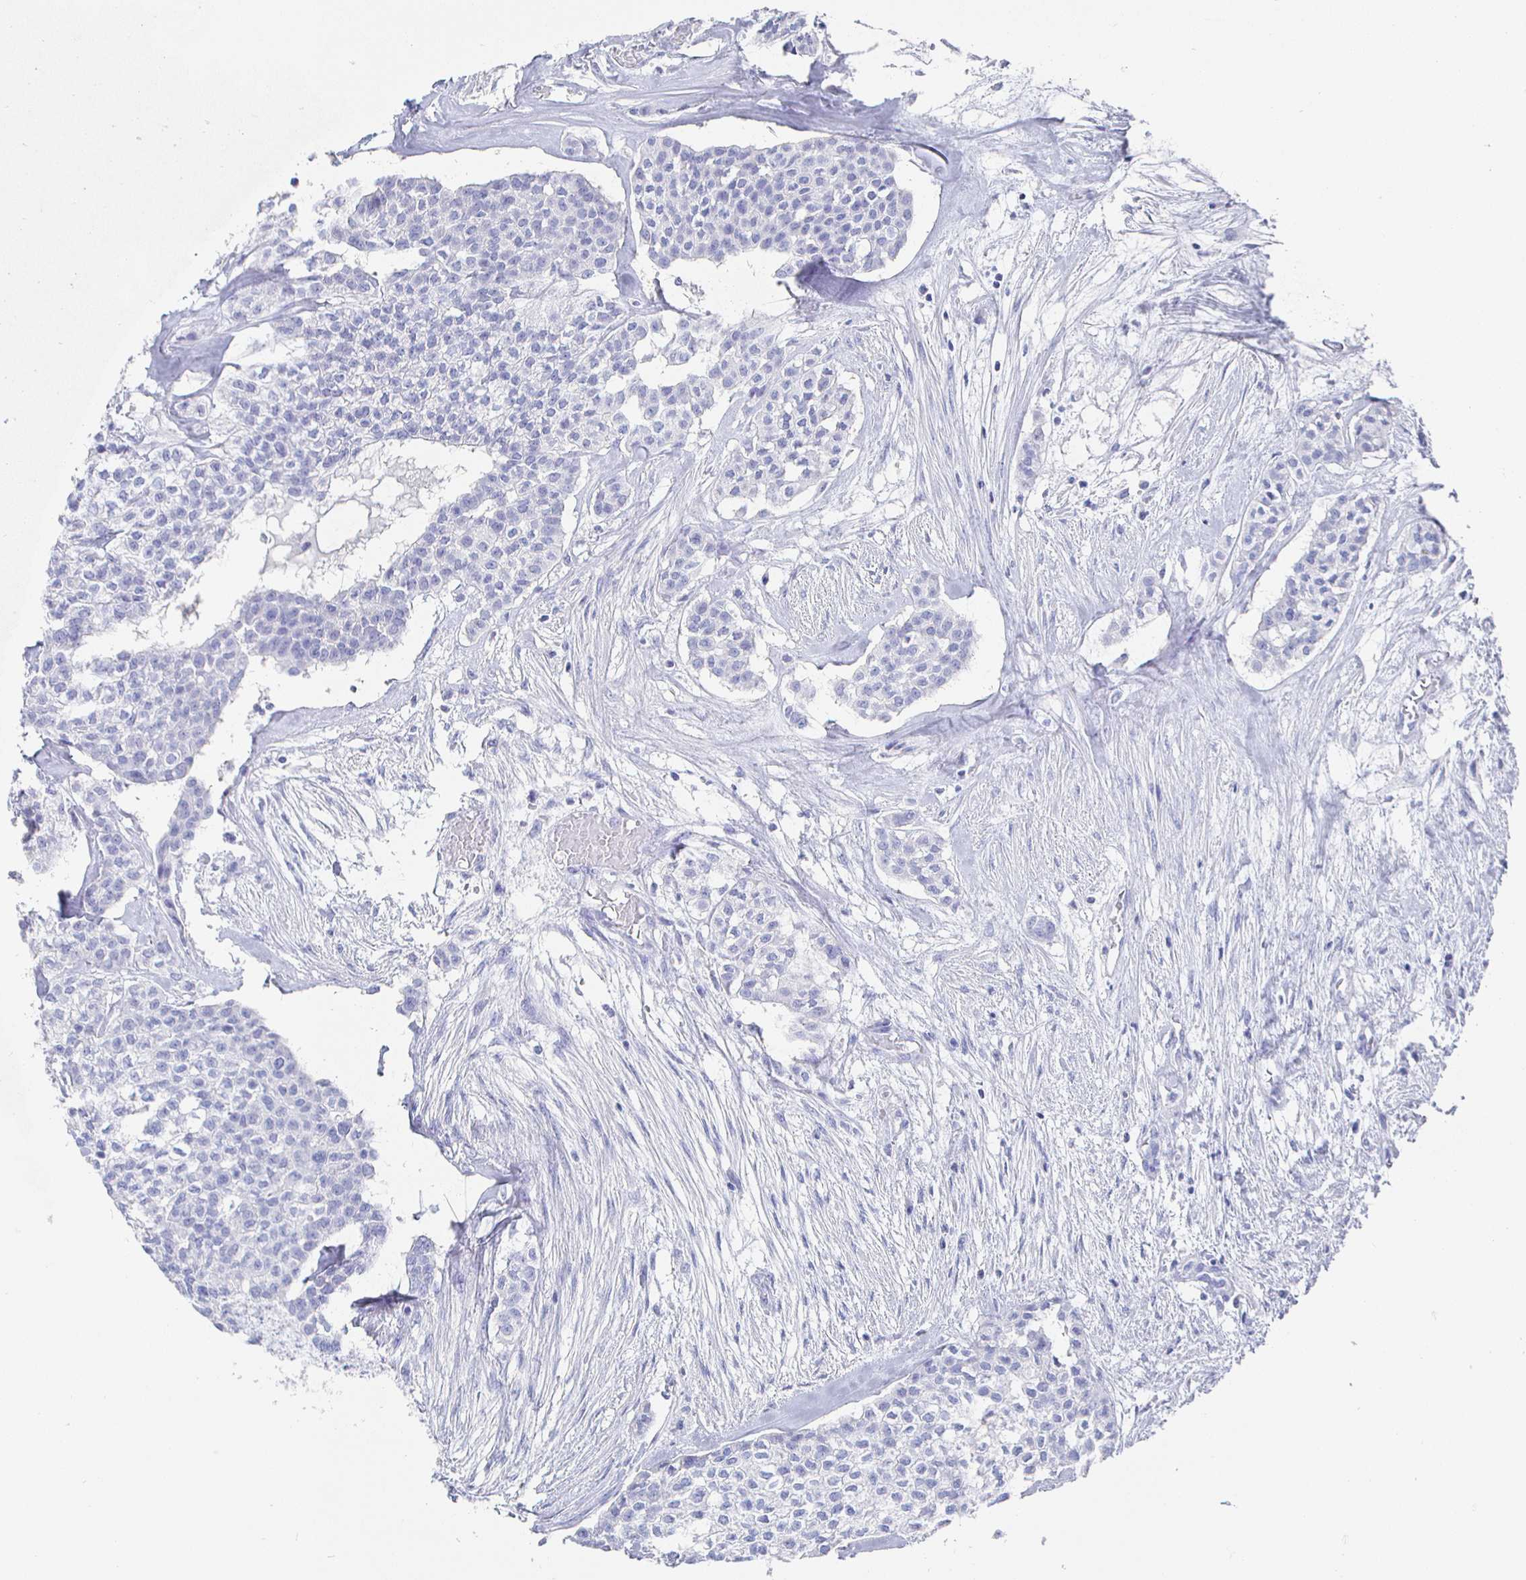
{"staining": {"intensity": "negative", "quantity": "none", "location": "none"}, "tissue": "head and neck cancer", "cell_type": "Tumor cells", "image_type": "cancer", "snomed": [{"axis": "morphology", "description": "Adenocarcinoma, NOS"}, {"axis": "topography", "description": "Head-Neck"}], "caption": "The immunohistochemistry (IHC) photomicrograph has no significant positivity in tumor cells of adenocarcinoma (head and neck) tissue.", "gene": "CLCA1", "patient": {"sex": "male", "age": 81}}